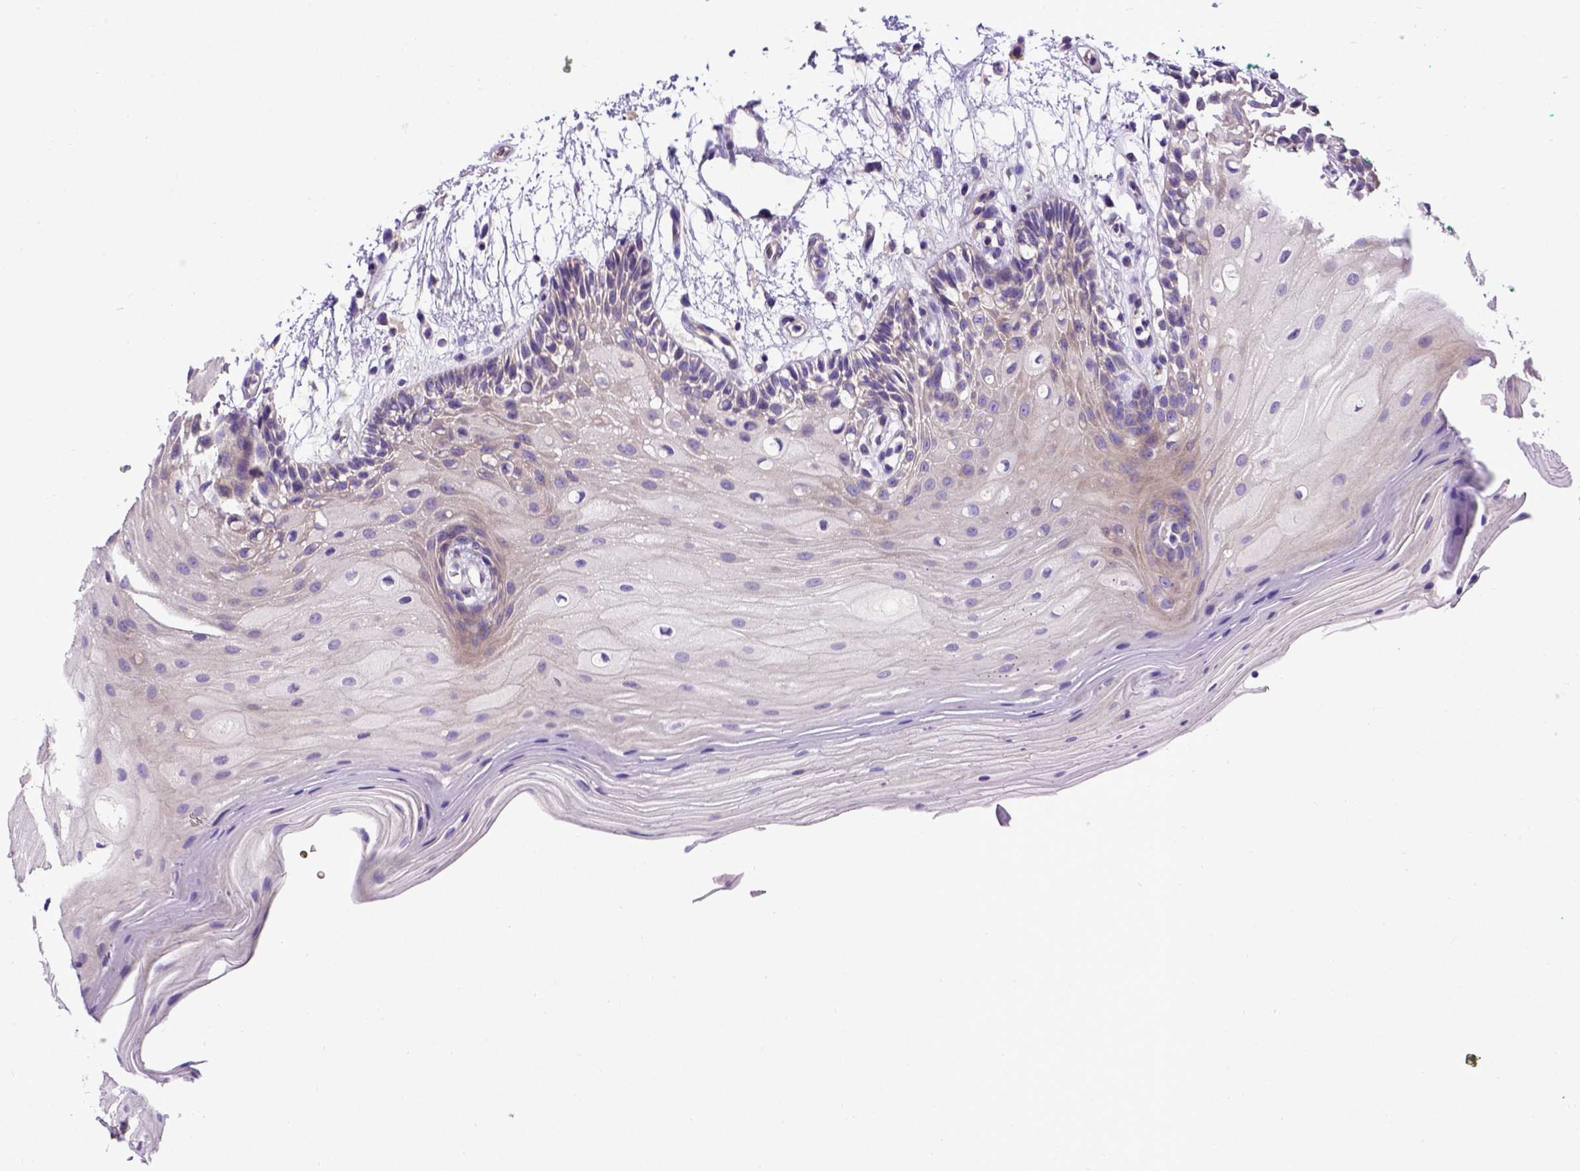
{"staining": {"intensity": "negative", "quantity": "none", "location": "none"}, "tissue": "oral mucosa", "cell_type": "Squamous epithelial cells", "image_type": "normal", "snomed": [{"axis": "morphology", "description": "Normal tissue, NOS"}, {"axis": "morphology", "description": "Squamous cell carcinoma, NOS"}, {"axis": "topography", "description": "Oral tissue"}, {"axis": "topography", "description": "Tounge, NOS"}, {"axis": "topography", "description": "Head-Neck"}], "caption": "DAB immunohistochemical staining of normal human oral mucosa exhibits no significant positivity in squamous epithelial cells.", "gene": "ADAM12", "patient": {"sex": "male", "age": 62}}